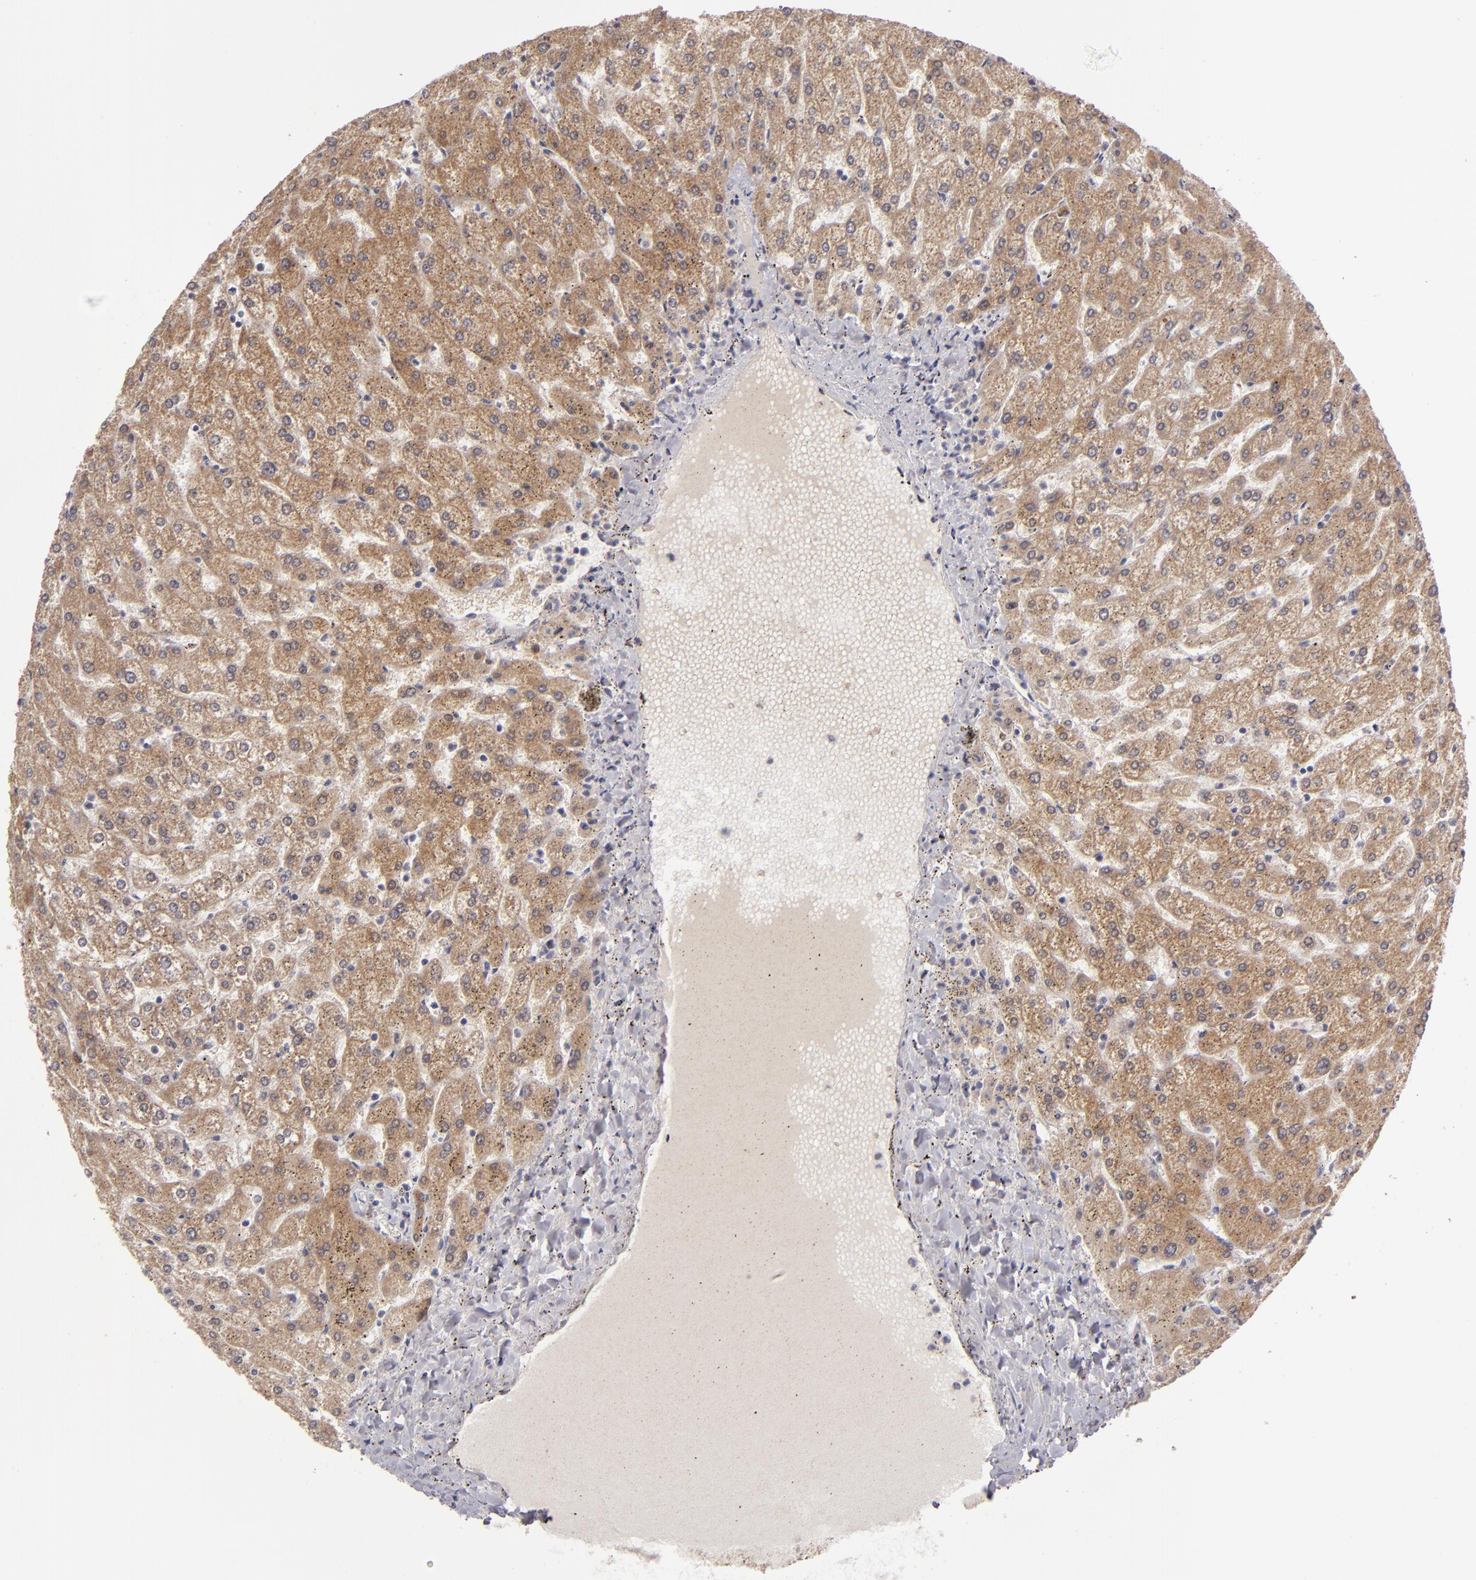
{"staining": {"intensity": "strong", "quantity": ">75%", "location": "cytoplasmic/membranous"}, "tissue": "liver", "cell_type": "Cholangiocytes", "image_type": "normal", "snomed": [{"axis": "morphology", "description": "Normal tissue, NOS"}, {"axis": "topography", "description": "Liver"}], "caption": "A brown stain shows strong cytoplasmic/membranous expression of a protein in cholangiocytes of benign liver.", "gene": "SH2D4A", "patient": {"sex": "female", "age": 32}}